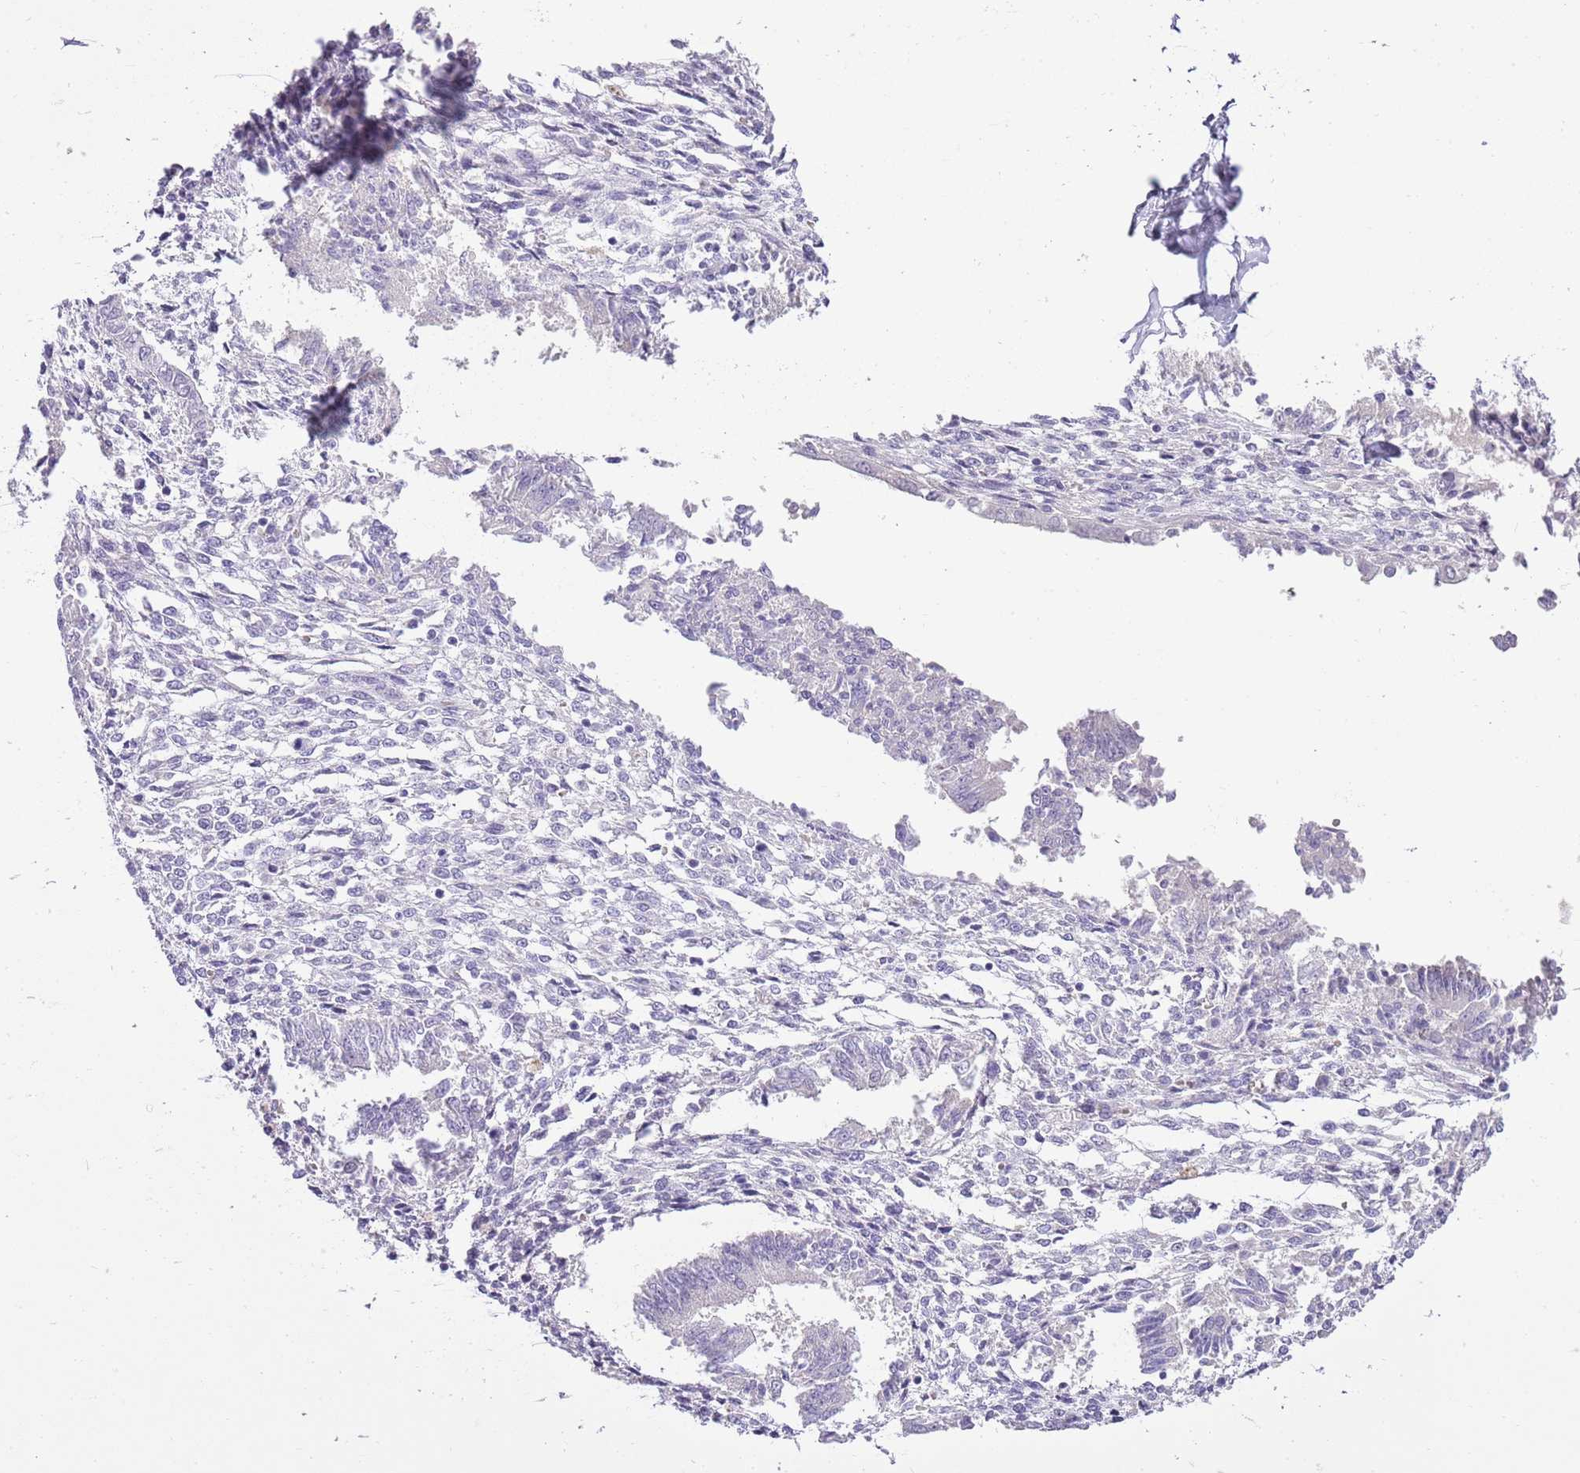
{"staining": {"intensity": "negative", "quantity": "none", "location": "none"}, "tissue": "endometrium", "cell_type": "Cells in endometrial stroma", "image_type": "normal", "snomed": [{"axis": "morphology", "description": "Normal tissue, NOS"}, {"axis": "topography", "description": "Uterus"}, {"axis": "topography", "description": "Endometrium"}], "caption": "This histopathology image is of benign endometrium stained with immunohistochemistry to label a protein in brown with the nuclei are counter-stained blue. There is no positivity in cells in endometrial stroma.", "gene": "XPO7", "patient": {"sex": "female", "age": 48}}